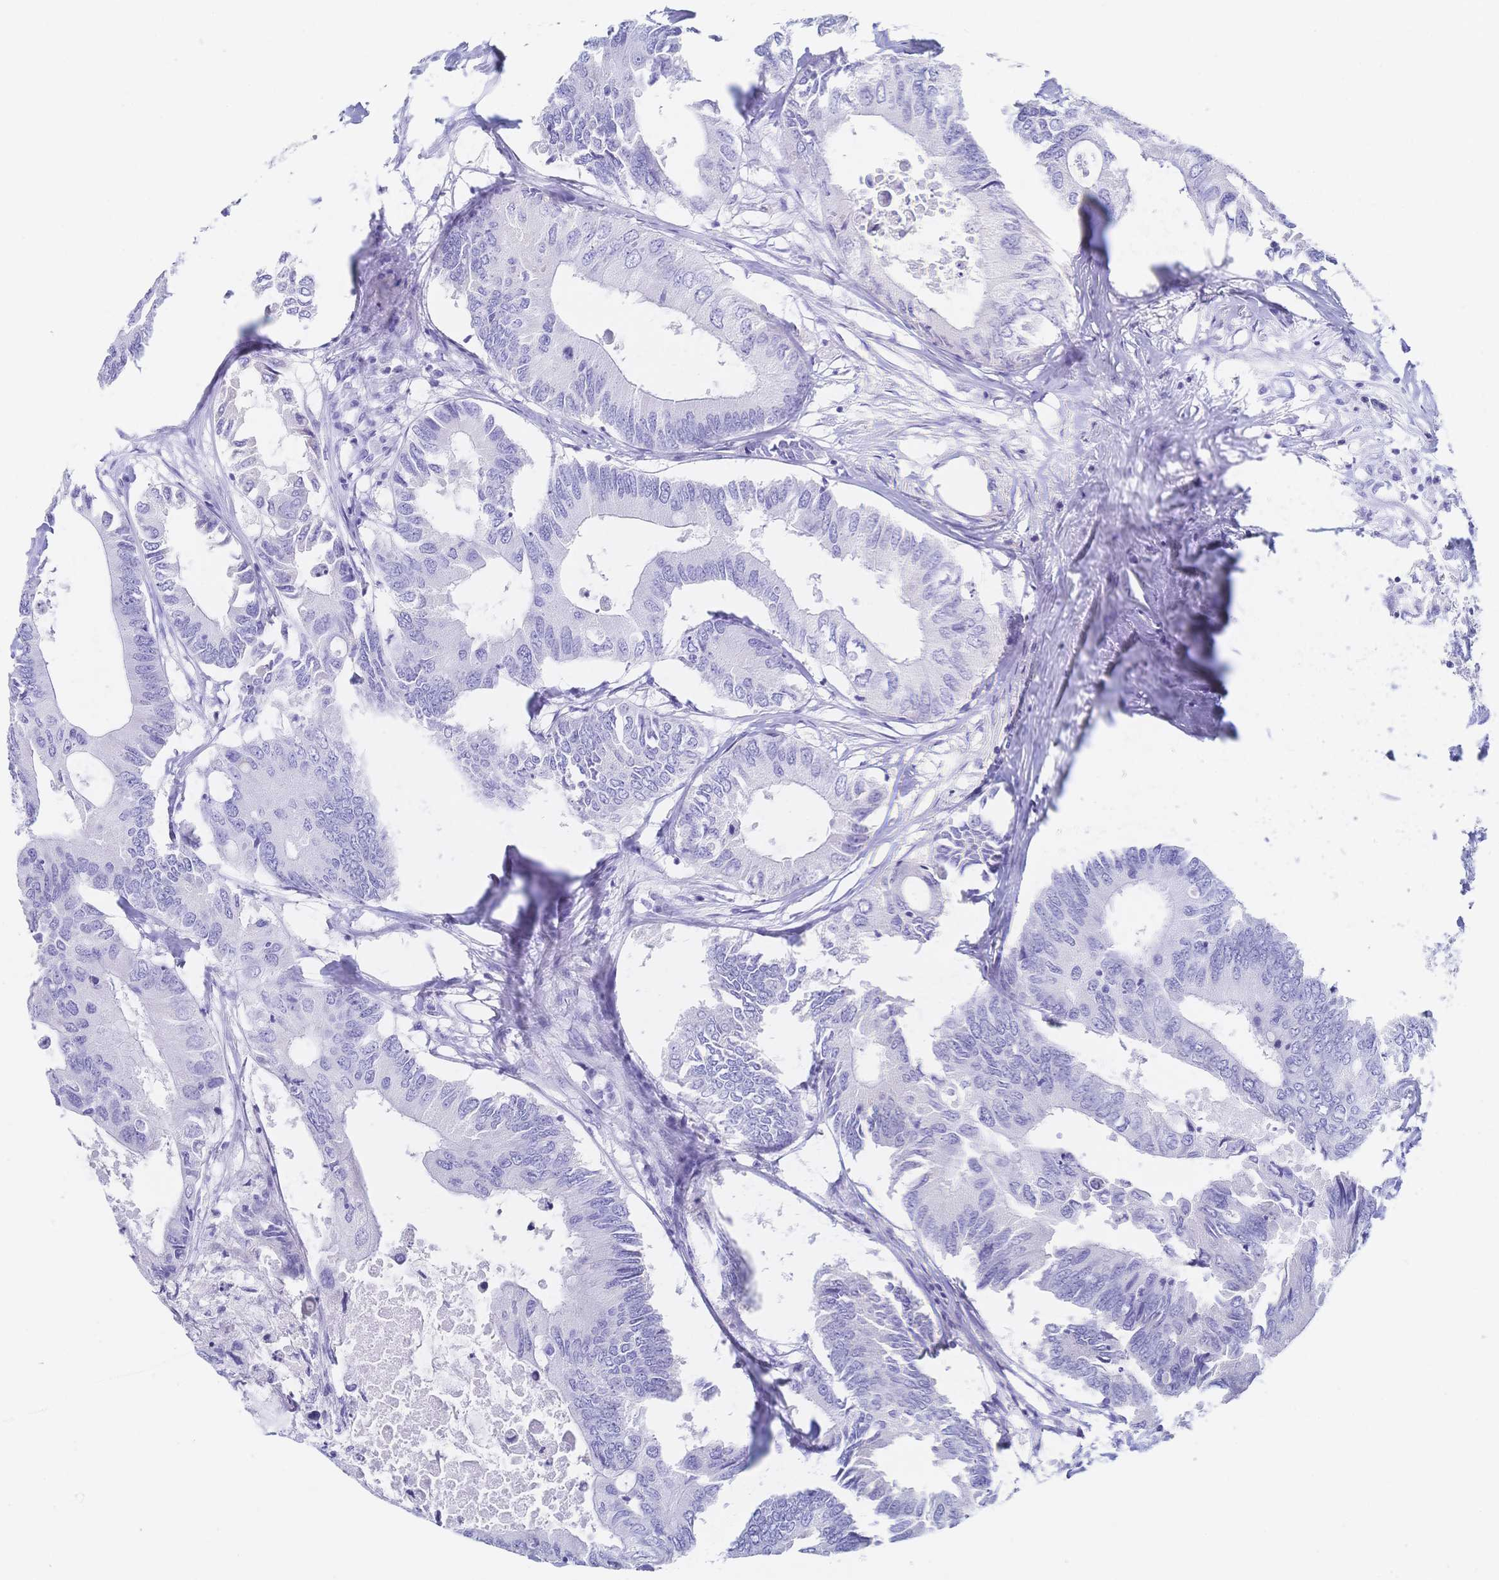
{"staining": {"intensity": "negative", "quantity": "none", "location": "none"}, "tissue": "colorectal cancer", "cell_type": "Tumor cells", "image_type": "cancer", "snomed": [{"axis": "morphology", "description": "Adenocarcinoma, NOS"}, {"axis": "topography", "description": "Colon"}], "caption": "Colorectal cancer was stained to show a protein in brown. There is no significant expression in tumor cells.", "gene": "MEP1B", "patient": {"sex": "male", "age": 71}}